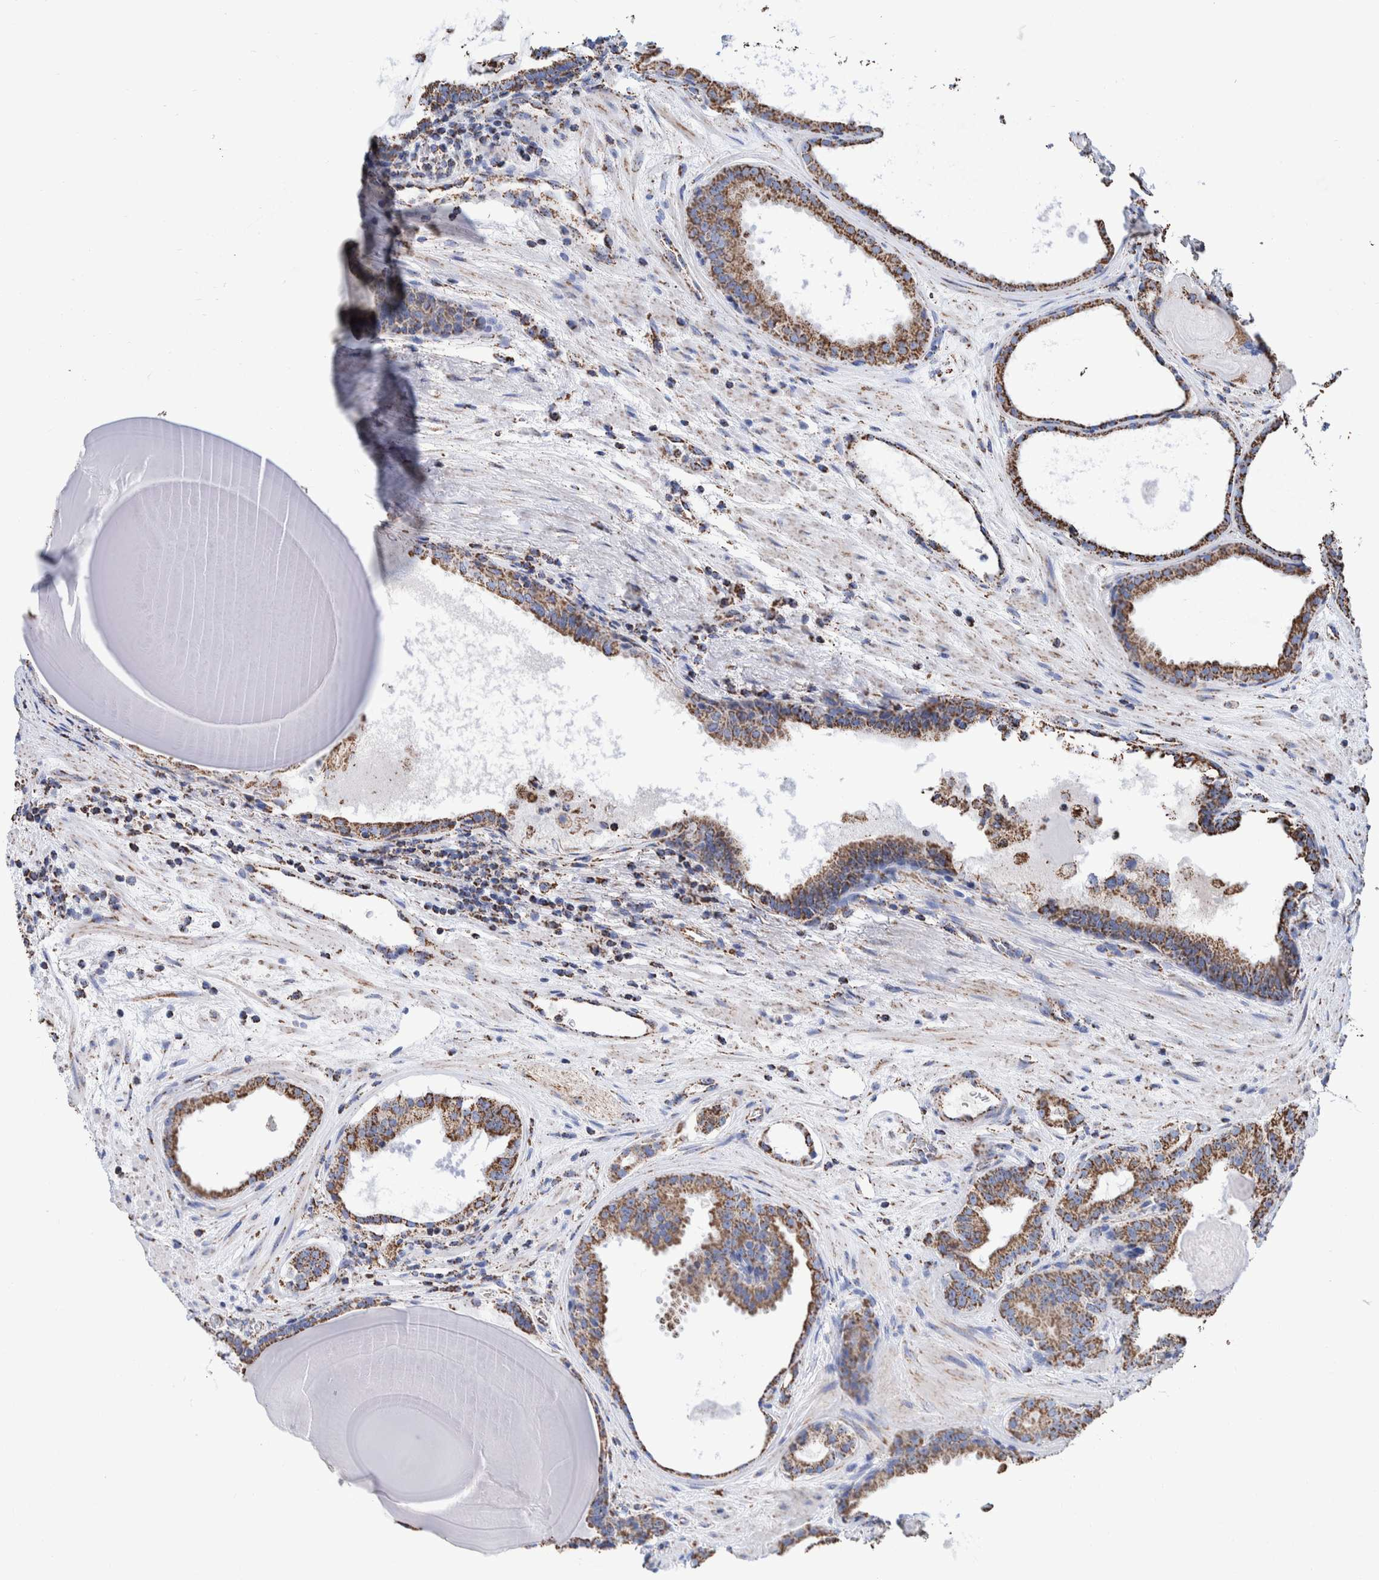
{"staining": {"intensity": "strong", "quantity": ">75%", "location": "cytoplasmic/membranous"}, "tissue": "prostate cancer", "cell_type": "Tumor cells", "image_type": "cancer", "snomed": [{"axis": "morphology", "description": "Adenocarcinoma, High grade"}, {"axis": "topography", "description": "Prostate"}], "caption": "Immunohistochemical staining of prostate cancer (adenocarcinoma (high-grade)) demonstrates high levels of strong cytoplasmic/membranous expression in about >75% of tumor cells. Nuclei are stained in blue.", "gene": "VPS26C", "patient": {"sex": "male", "age": 60}}